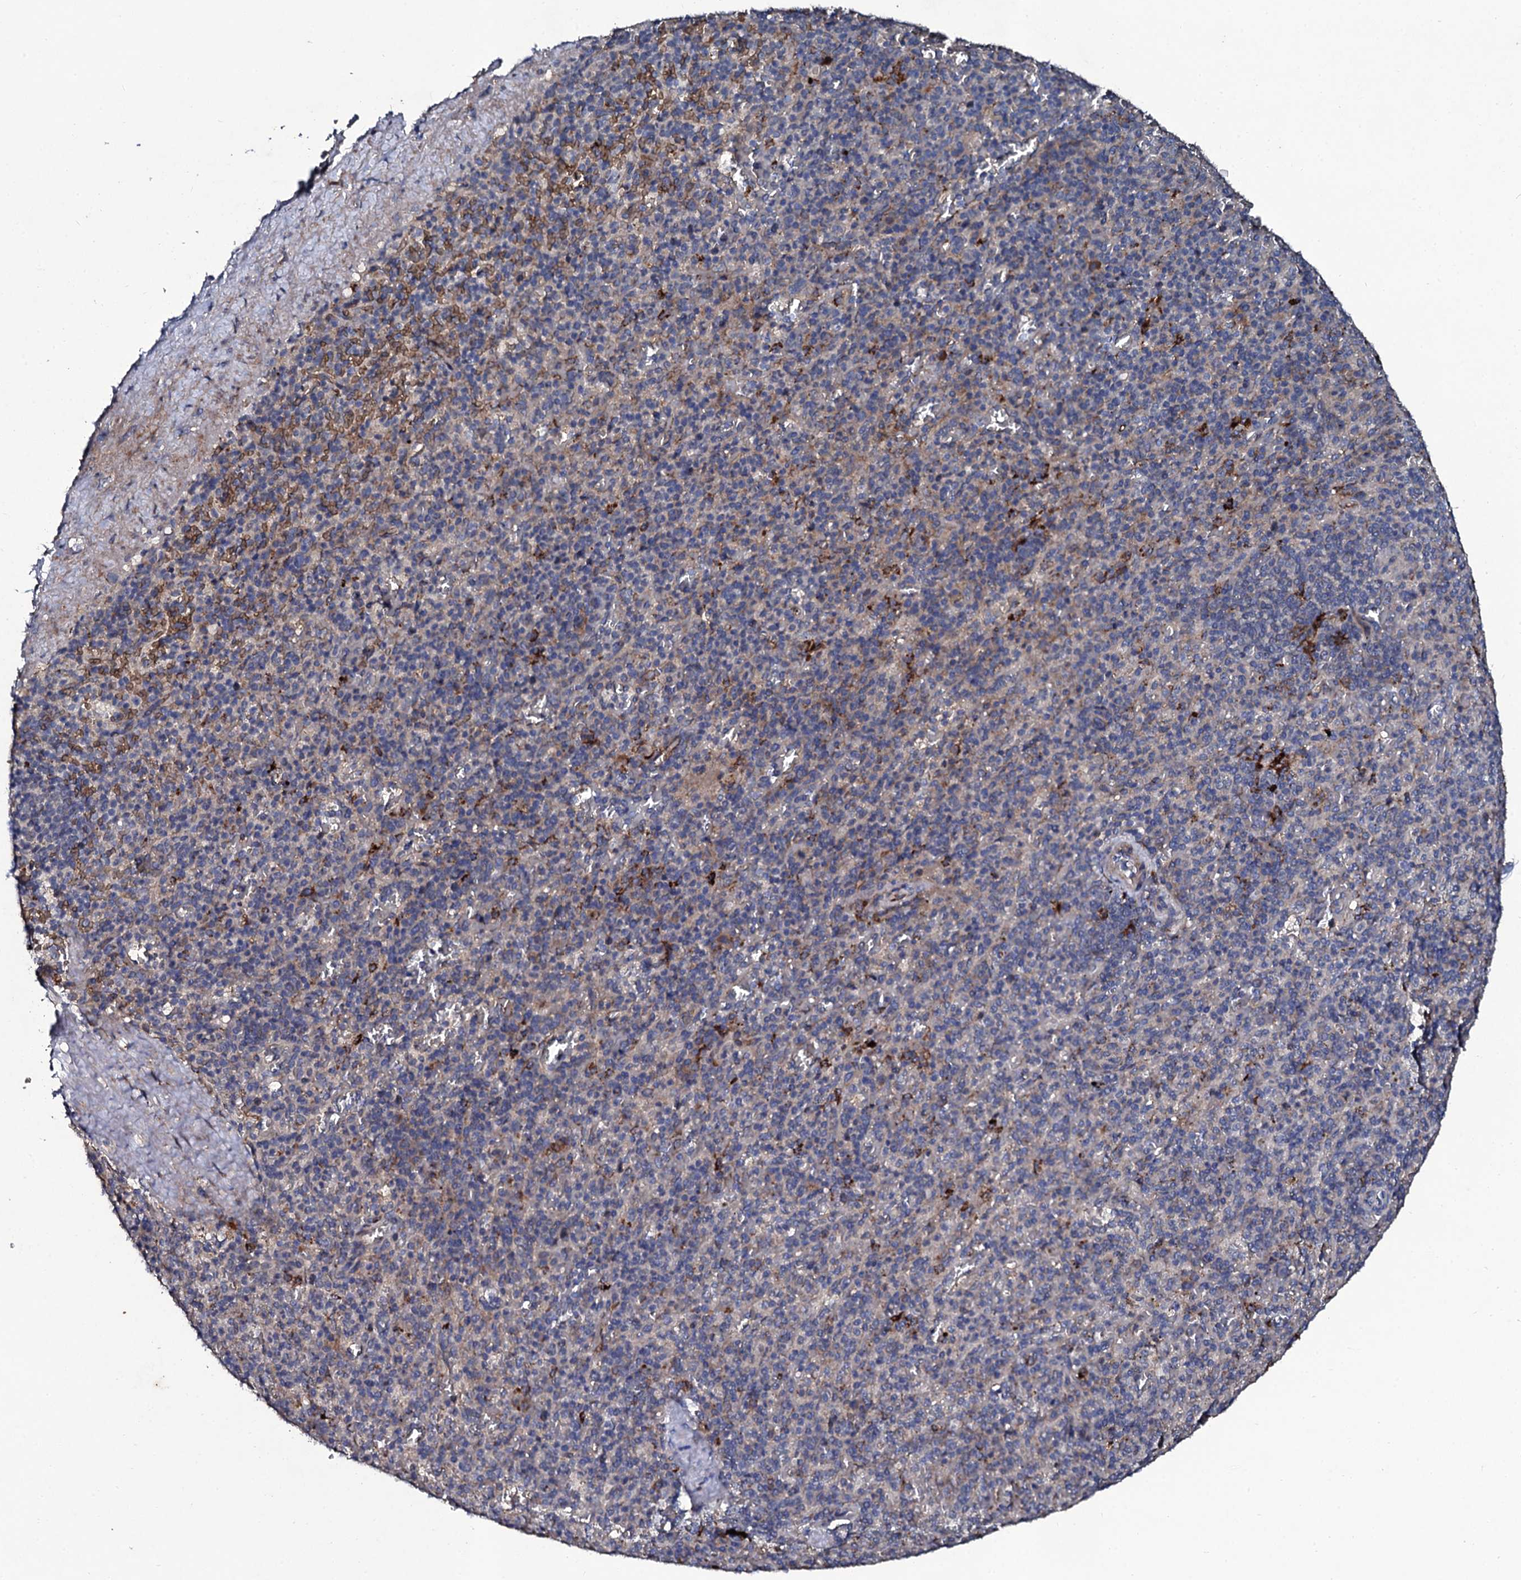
{"staining": {"intensity": "weak", "quantity": "<25%", "location": "cytoplasmic/membranous"}, "tissue": "spleen", "cell_type": "Cells in red pulp", "image_type": "normal", "snomed": [{"axis": "morphology", "description": "Normal tissue, NOS"}, {"axis": "topography", "description": "Spleen"}], "caption": "Protein analysis of unremarkable spleen exhibits no significant expression in cells in red pulp. (IHC, brightfield microscopy, high magnification).", "gene": "LRRC28", "patient": {"sex": "male", "age": 82}}